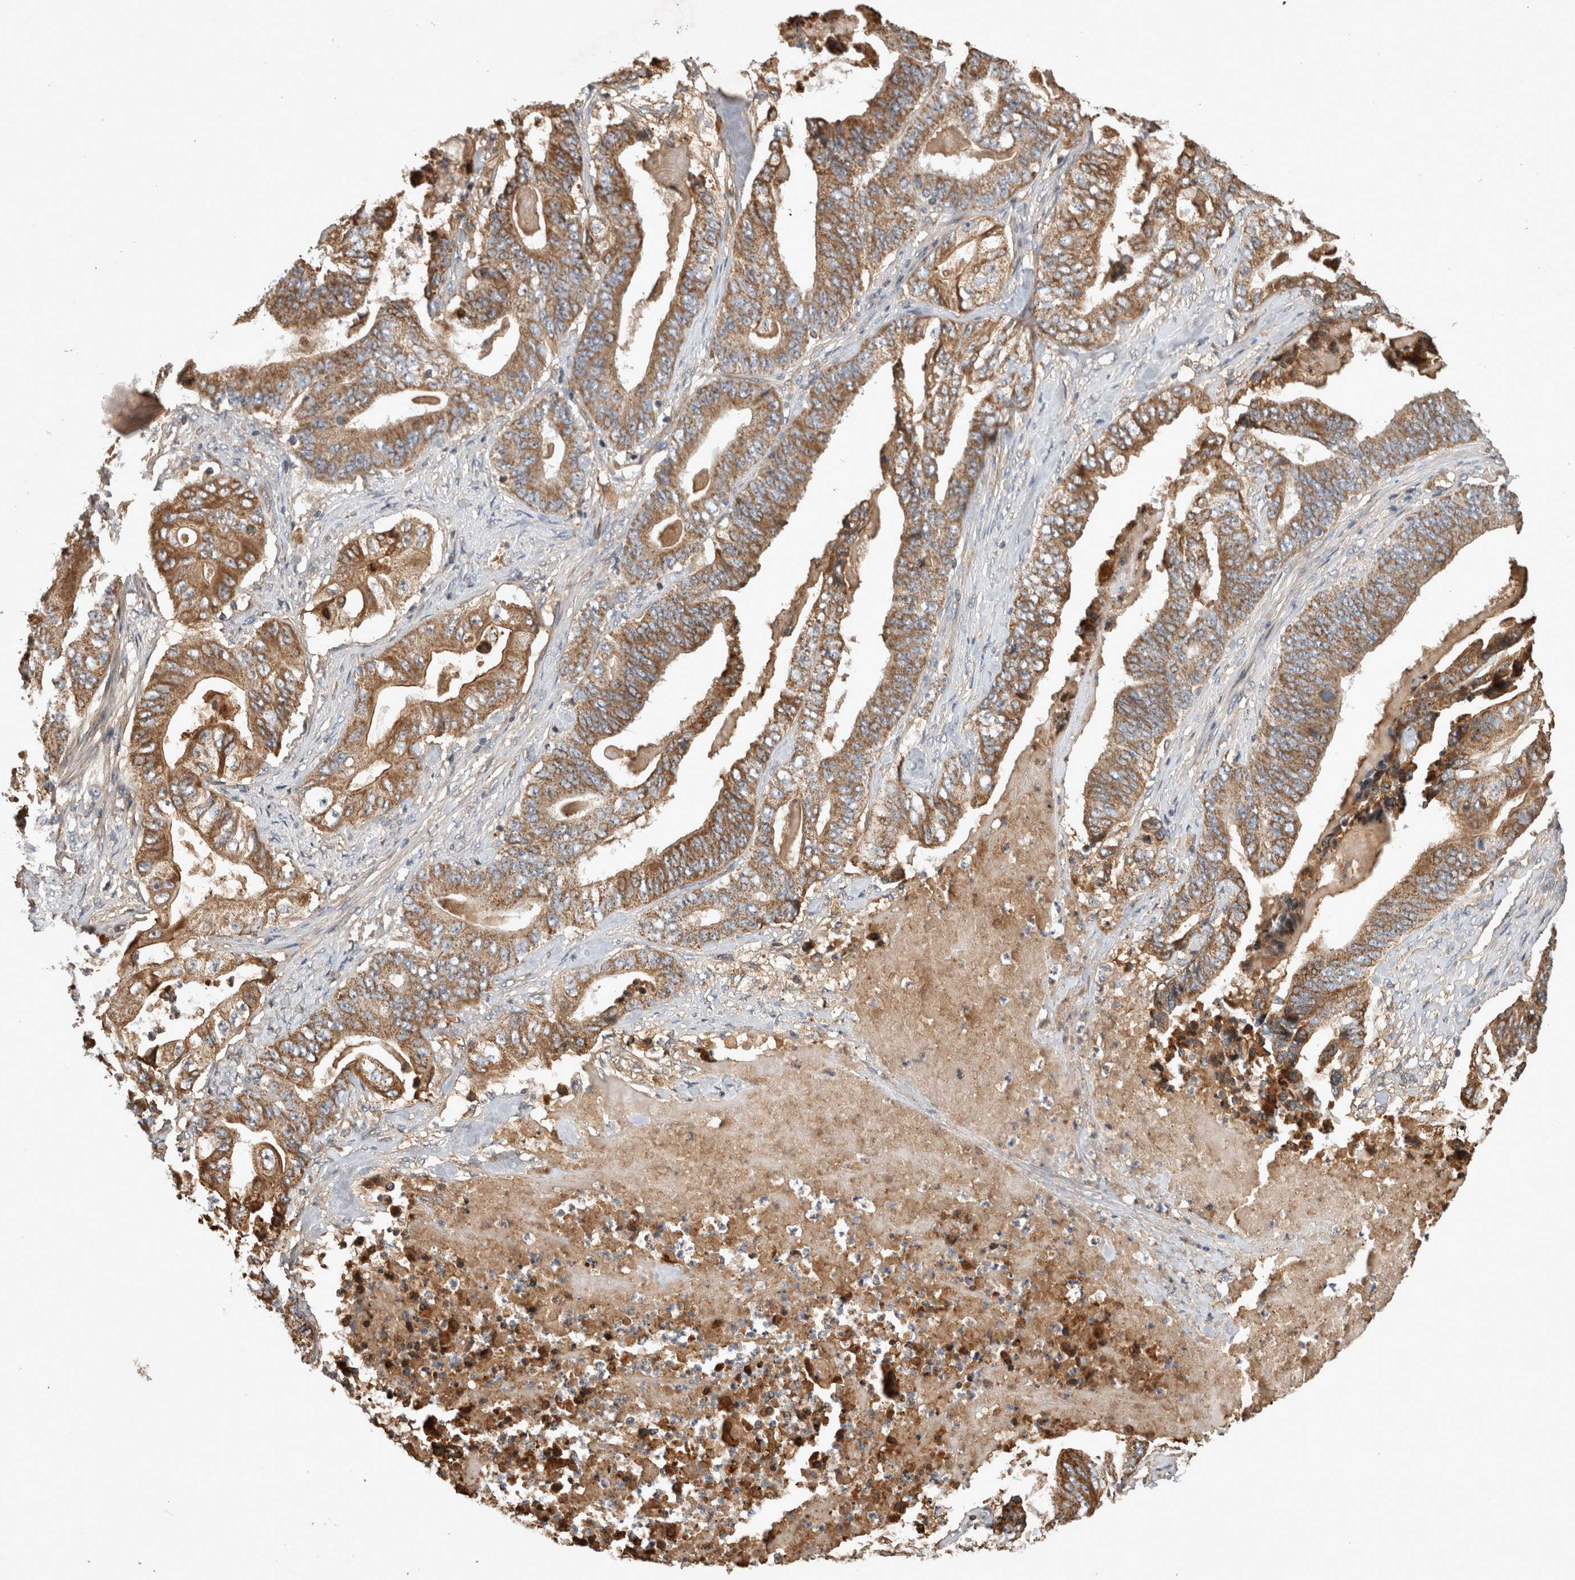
{"staining": {"intensity": "moderate", "quantity": ">75%", "location": "cytoplasmic/membranous"}, "tissue": "stomach cancer", "cell_type": "Tumor cells", "image_type": "cancer", "snomed": [{"axis": "morphology", "description": "Adenocarcinoma, NOS"}, {"axis": "topography", "description": "Stomach"}], "caption": "Immunohistochemistry image of neoplastic tissue: stomach cancer (adenocarcinoma) stained using immunohistochemistry (IHC) demonstrates medium levels of moderate protein expression localized specifically in the cytoplasmic/membranous of tumor cells, appearing as a cytoplasmic/membranous brown color.", "gene": "SERAC1", "patient": {"sex": "female", "age": 73}}